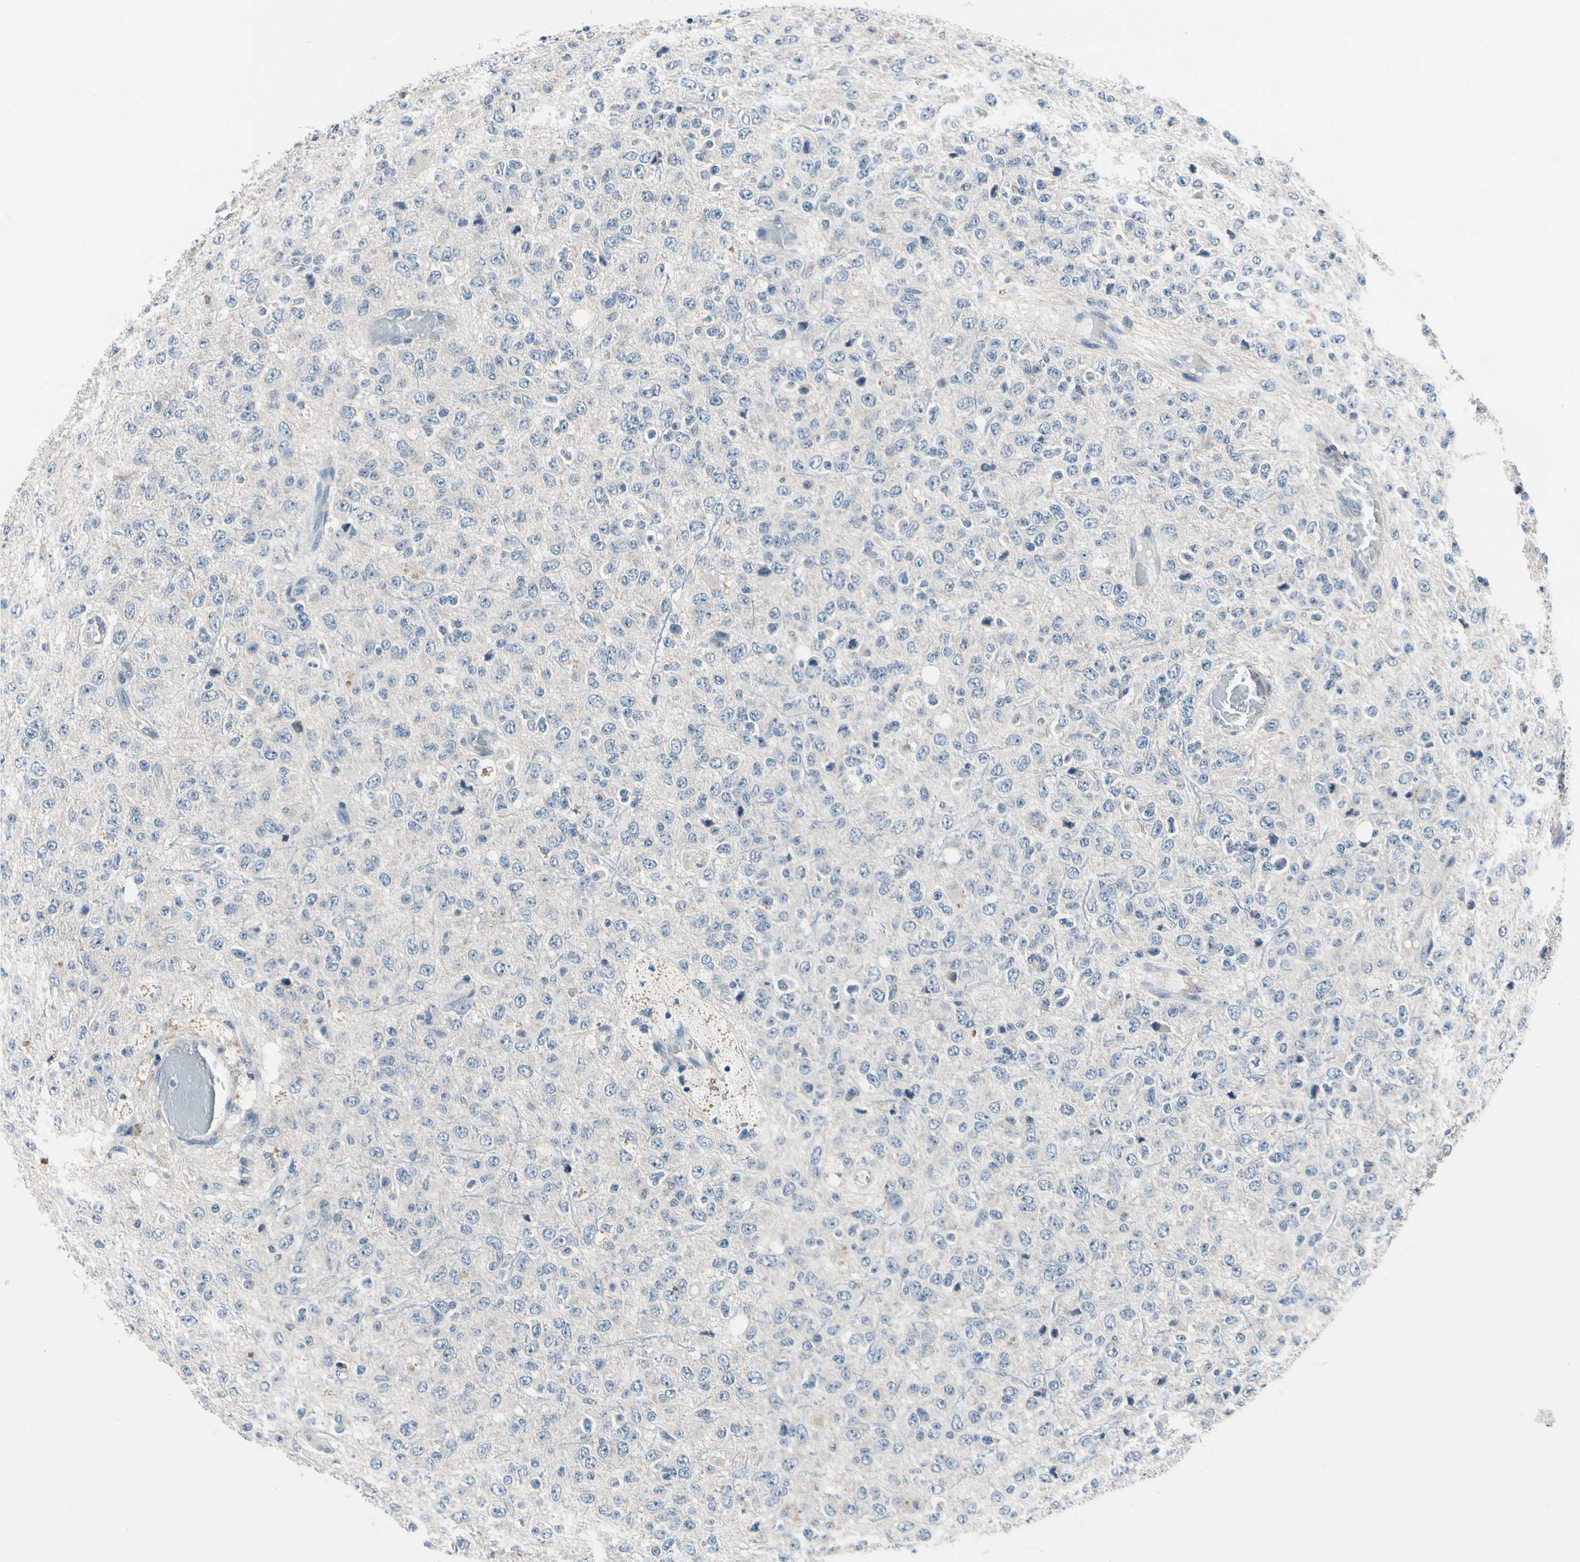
{"staining": {"intensity": "negative", "quantity": "none", "location": "none"}, "tissue": "glioma", "cell_type": "Tumor cells", "image_type": "cancer", "snomed": [{"axis": "morphology", "description": "Glioma, malignant, High grade"}, {"axis": "topography", "description": "pancreas cauda"}], "caption": "Malignant glioma (high-grade) stained for a protein using immunohistochemistry (IHC) displays no staining tumor cells.", "gene": "SELENOK", "patient": {"sex": "male", "age": 60}}